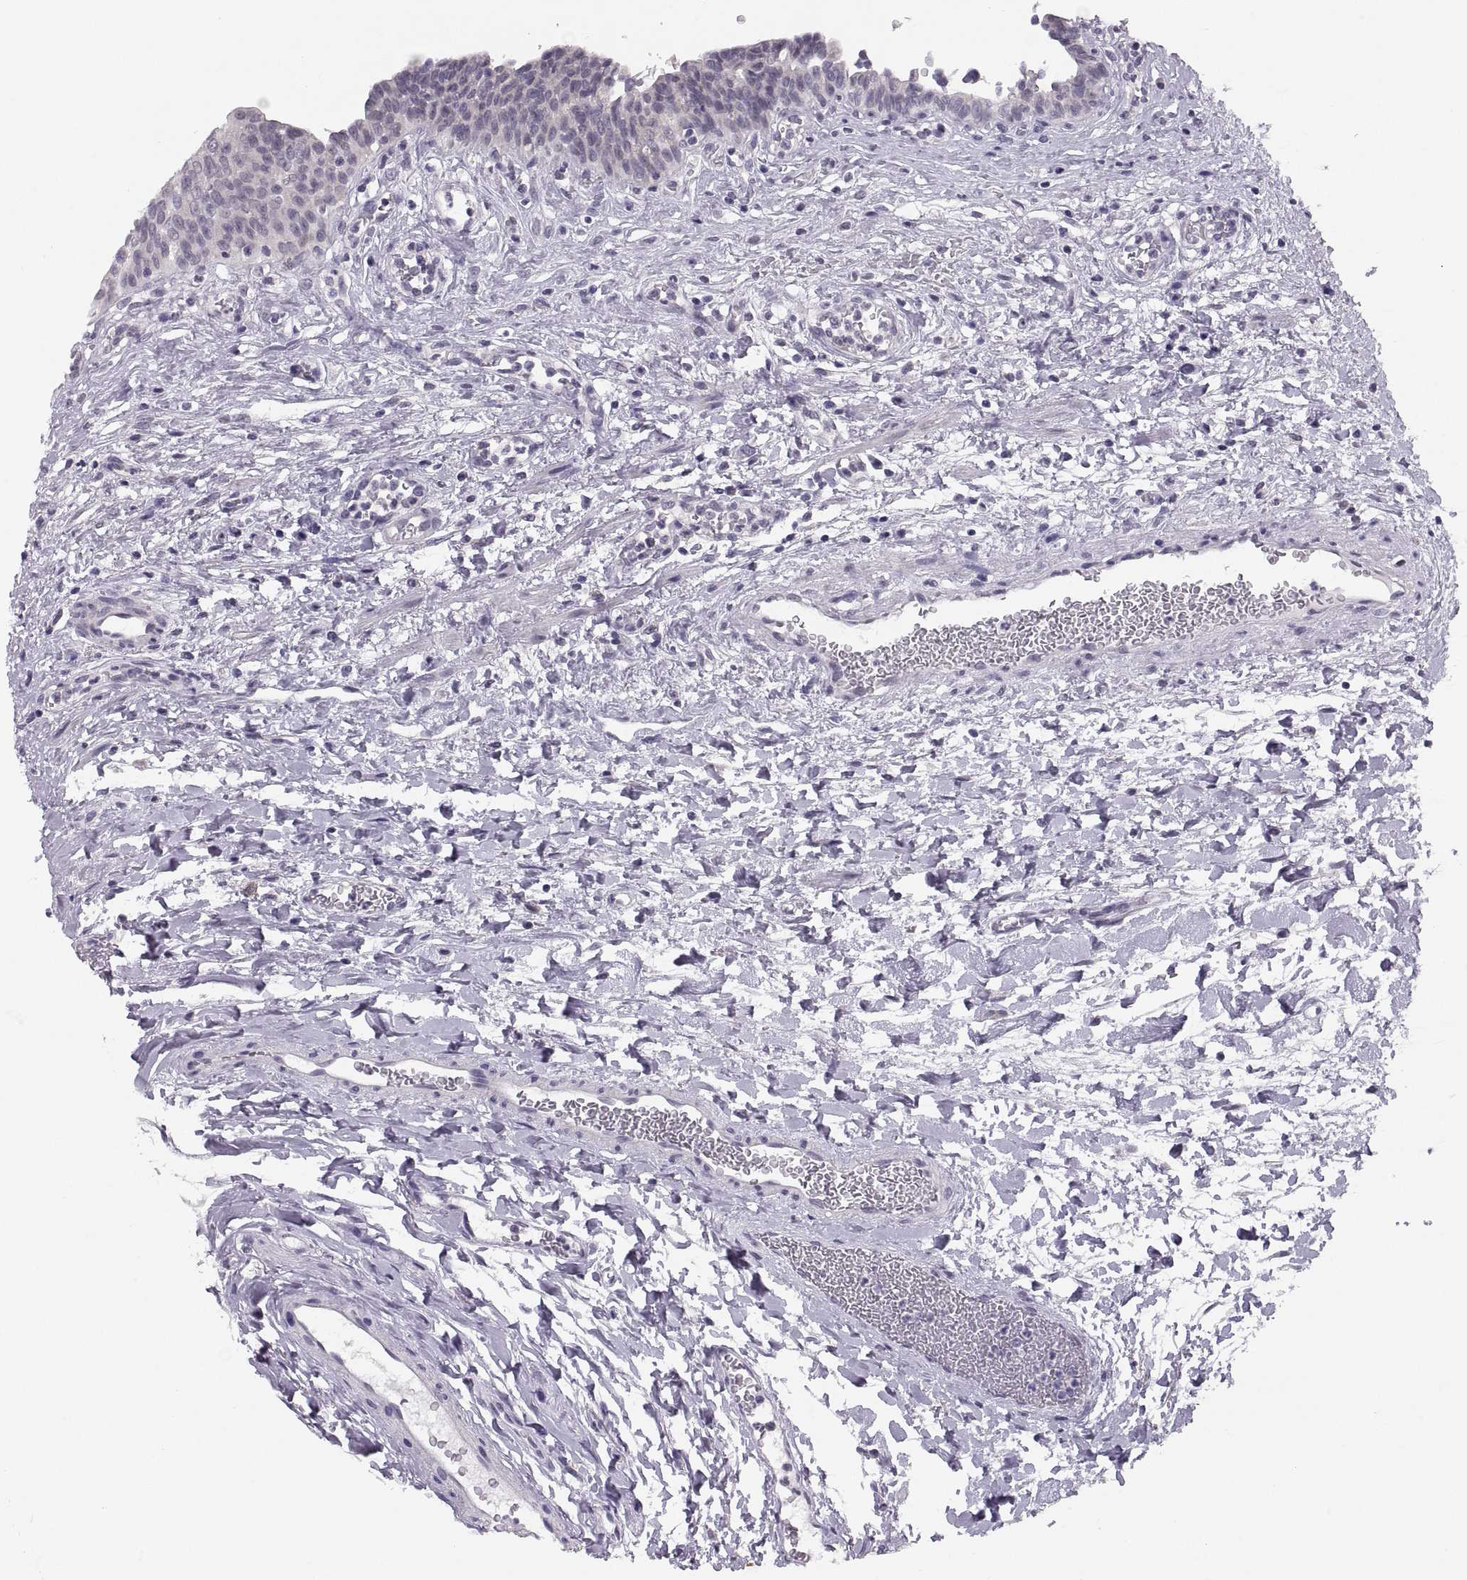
{"staining": {"intensity": "negative", "quantity": "none", "location": "none"}, "tissue": "urinary bladder", "cell_type": "Urothelial cells", "image_type": "normal", "snomed": [{"axis": "morphology", "description": "Normal tissue, NOS"}, {"axis": "topography", "description": "Urinary bladder"}], "caption": "Immunohistochemical staining of unremarkable human urinary bladder demonstrates no significant expression in urothelial cells.", "gene": "ADH6", "patient": {"sex": "male", "age": 73}}